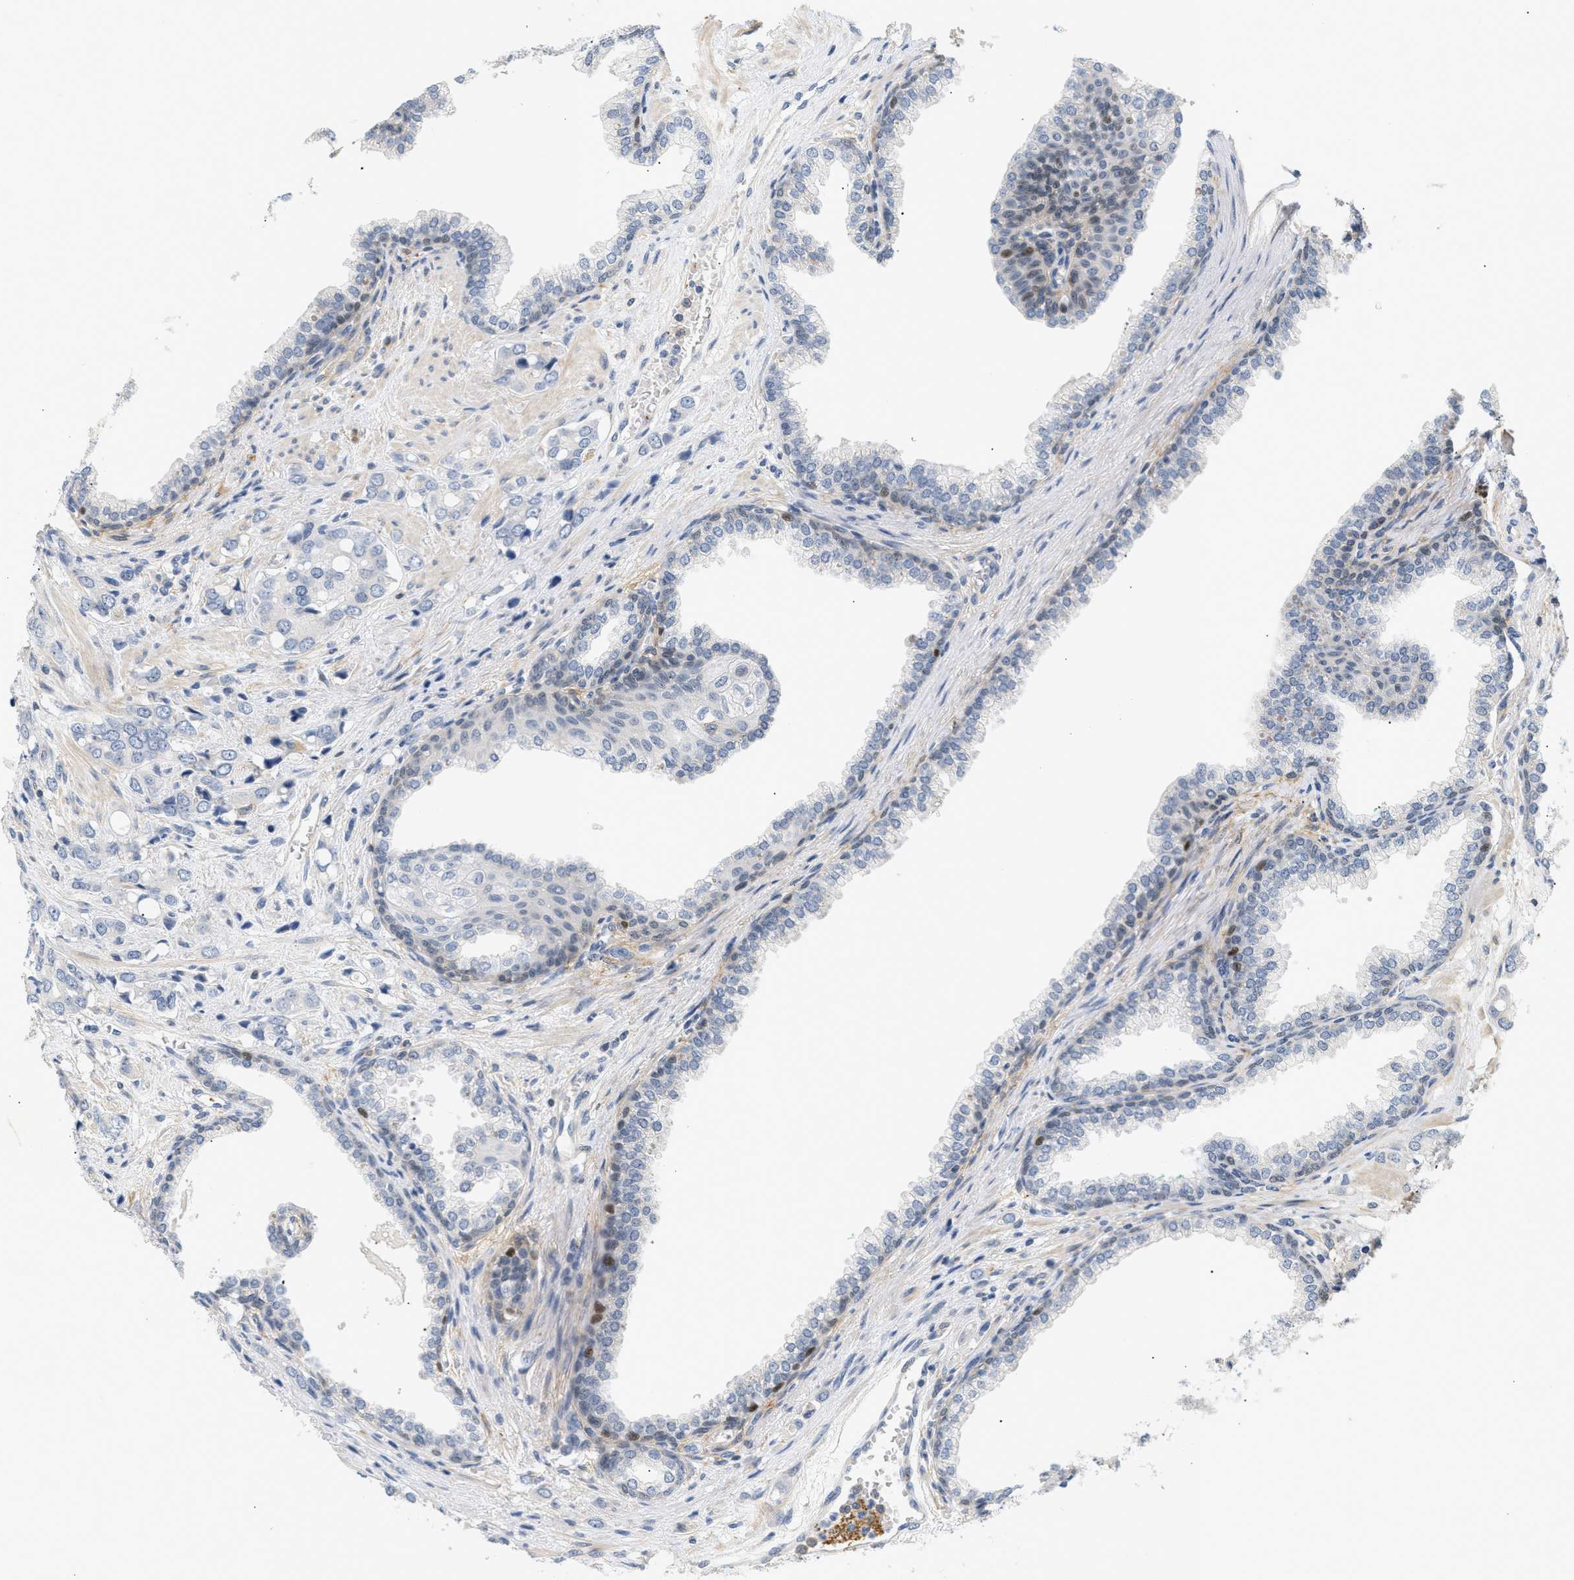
{"staining": {"intensity": "negative", "quantity": "none", "location": "none"}, "tissue": "prostate cancer", "cell_type": "Tumor cells", "image_type": "cancer", "snomed": [{"axis": "morphology", "description": "Adenocarcinoma, High grade"}, {"axis": "topography", "description": "Prostate"}], "caption": "Immunohistochemistry (IHC) of prostate cancer (adenocarcinoma (high-grade)) reveals no positivity in tumor cells.", "gene": "CORO2B", "patient": {"sex": "male", "age": 52}}